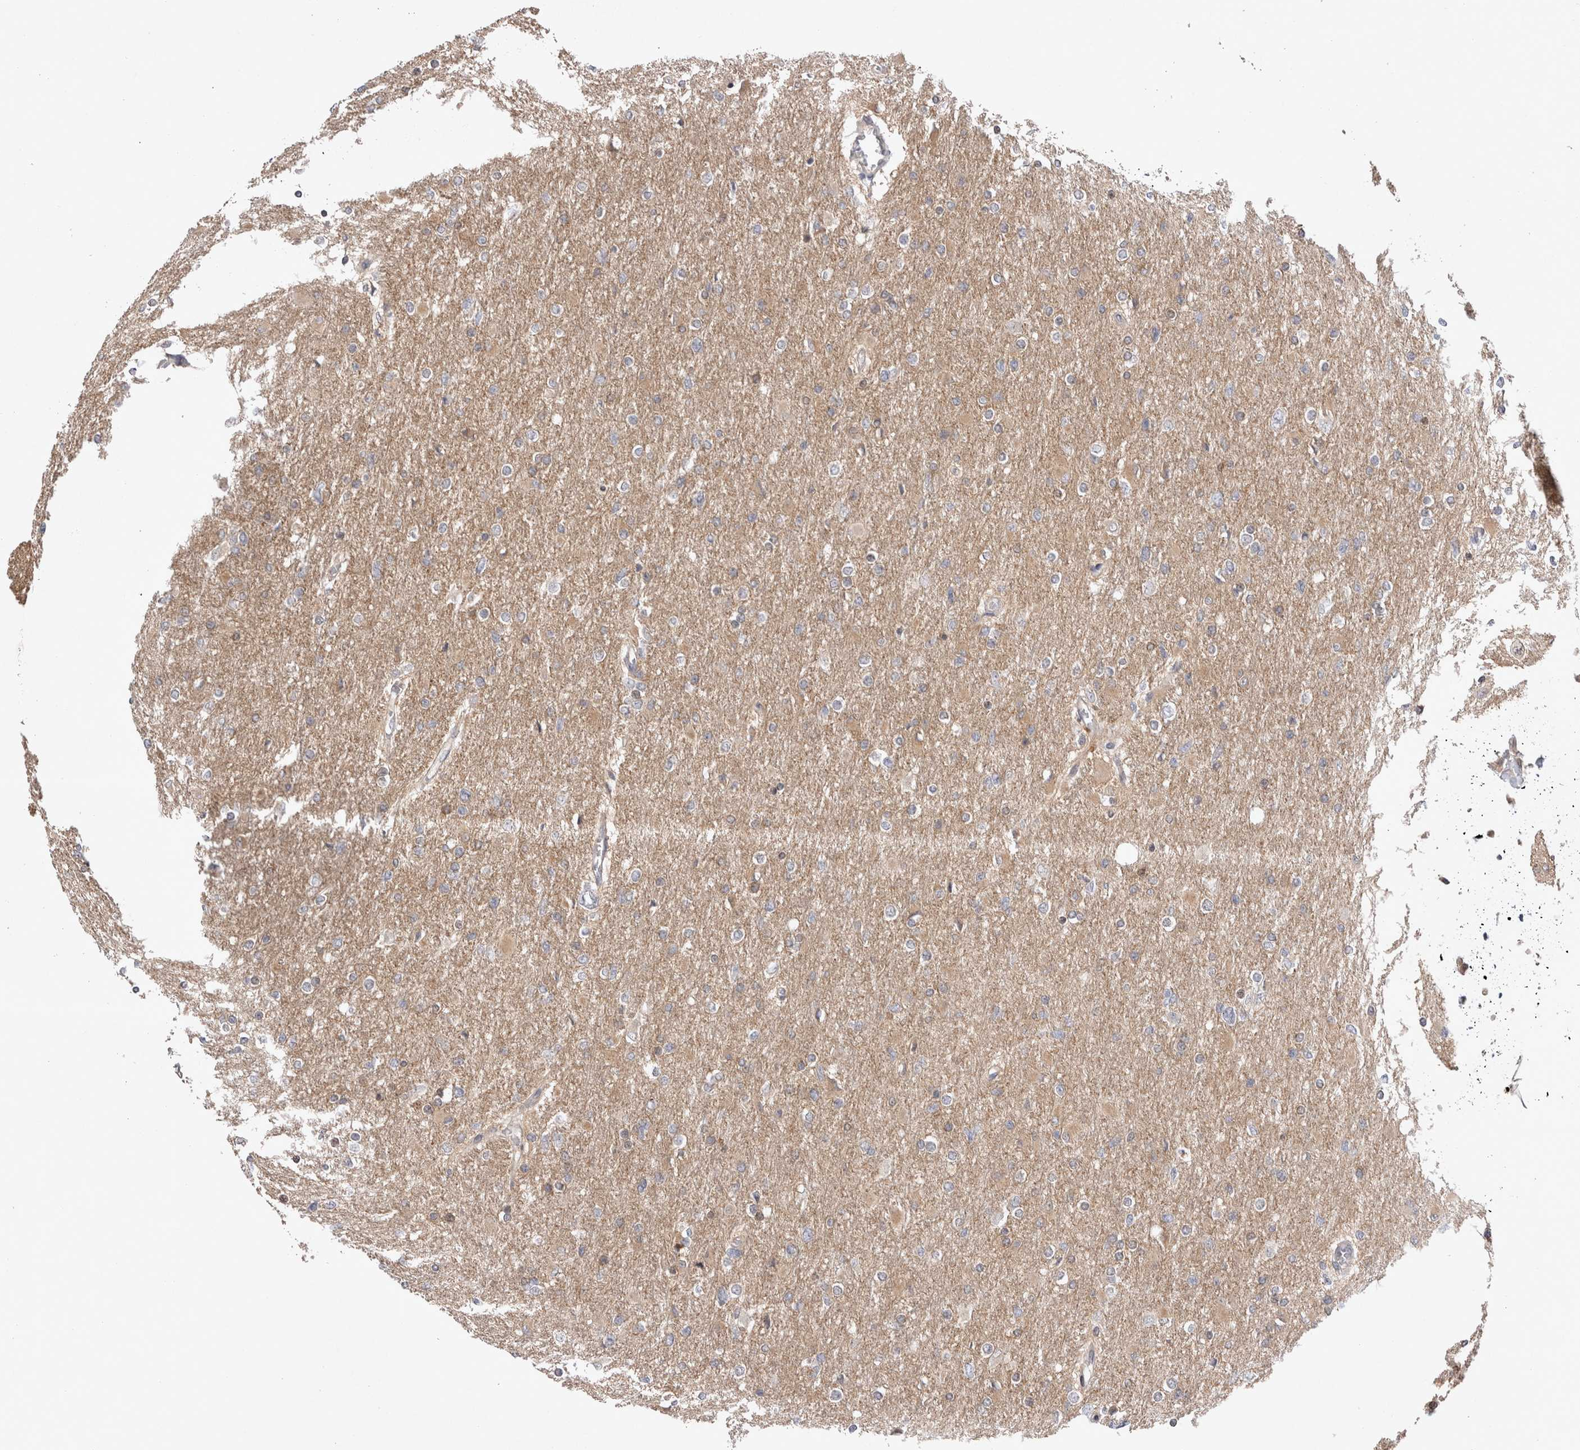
{"staining": {"intensity": "weak", "quantity": "25%-75%", "location": "cytoplasmic/membranous"}, "tissue": "glioma", "cell_type": "Tumor cells", "image_type": "cancer", "snomed": [{"axis": "morphology", "description": "Glioma, malignant, High grade"}, {"axis": "topography", "description": "Cerebral cortex"}], "caption": "High-grade glioma (malignant) tissue demonstrates weak cytoplasmic/membranous expression in about 25%-75% of tumor cells", "gene": "PLEKHM1", "patient": {"sex": "female", "age": 36}}